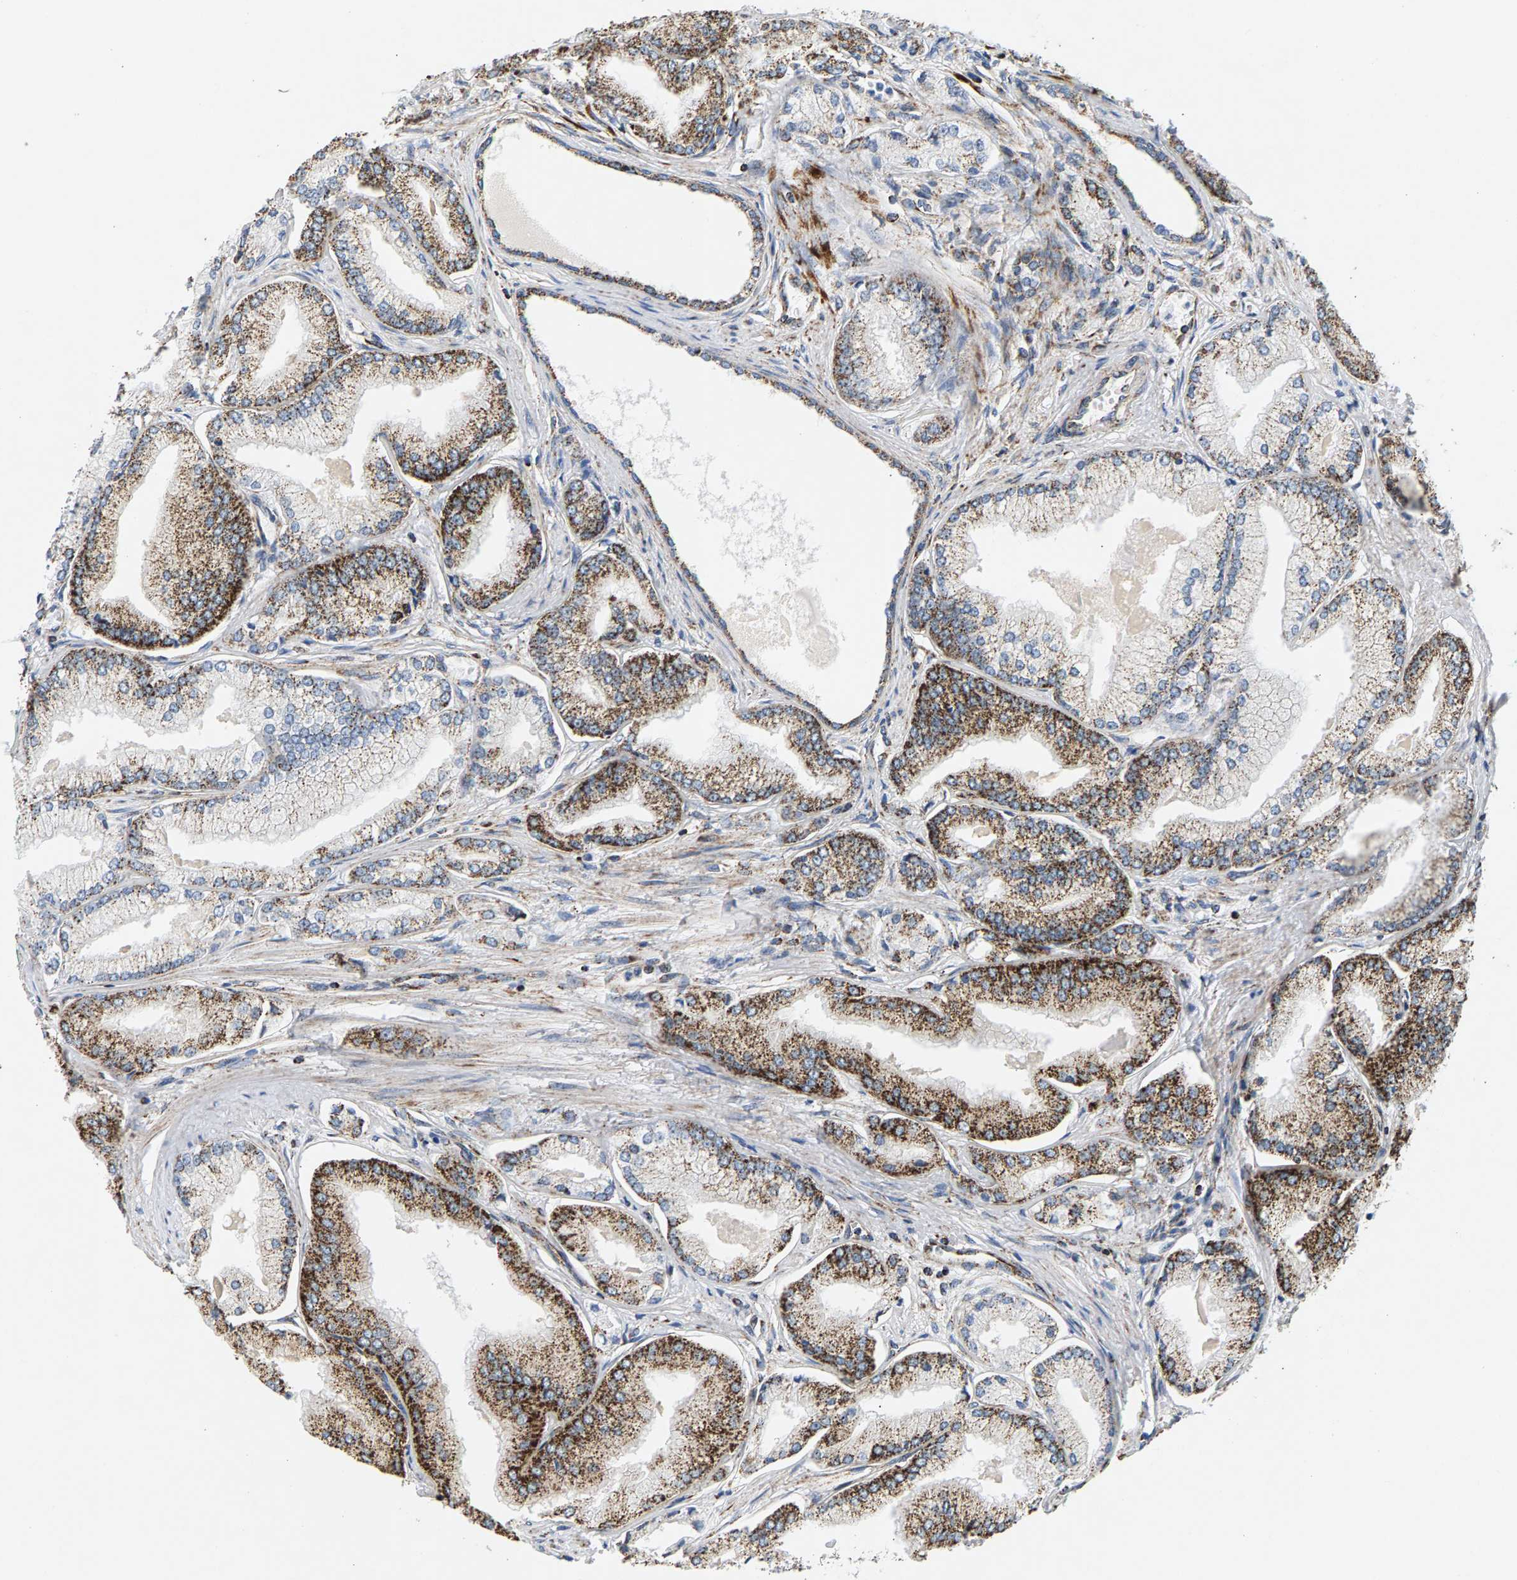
{"staining": {"intensity": "strong", "quantity": "25%-75%", "location": "cytoplasmic/membranous"}, "tissue": "prostate cancer", "cell_type": "Tumor cells", "image_type": "cancer", "snomed": [{"axis": "morphology", "description": "Adenocarcinoma, Low grade"}, {"axis": "topography", "description": "Prostate"}], "caption": "Prostate cancer (adenocarcinoma (low-grade)) stained for a protein reveals strong cytoplasmic/membranous positivity in tumor cells.", "gene": "PDE1A", "patient": {"sex": "male", "age": 52}}